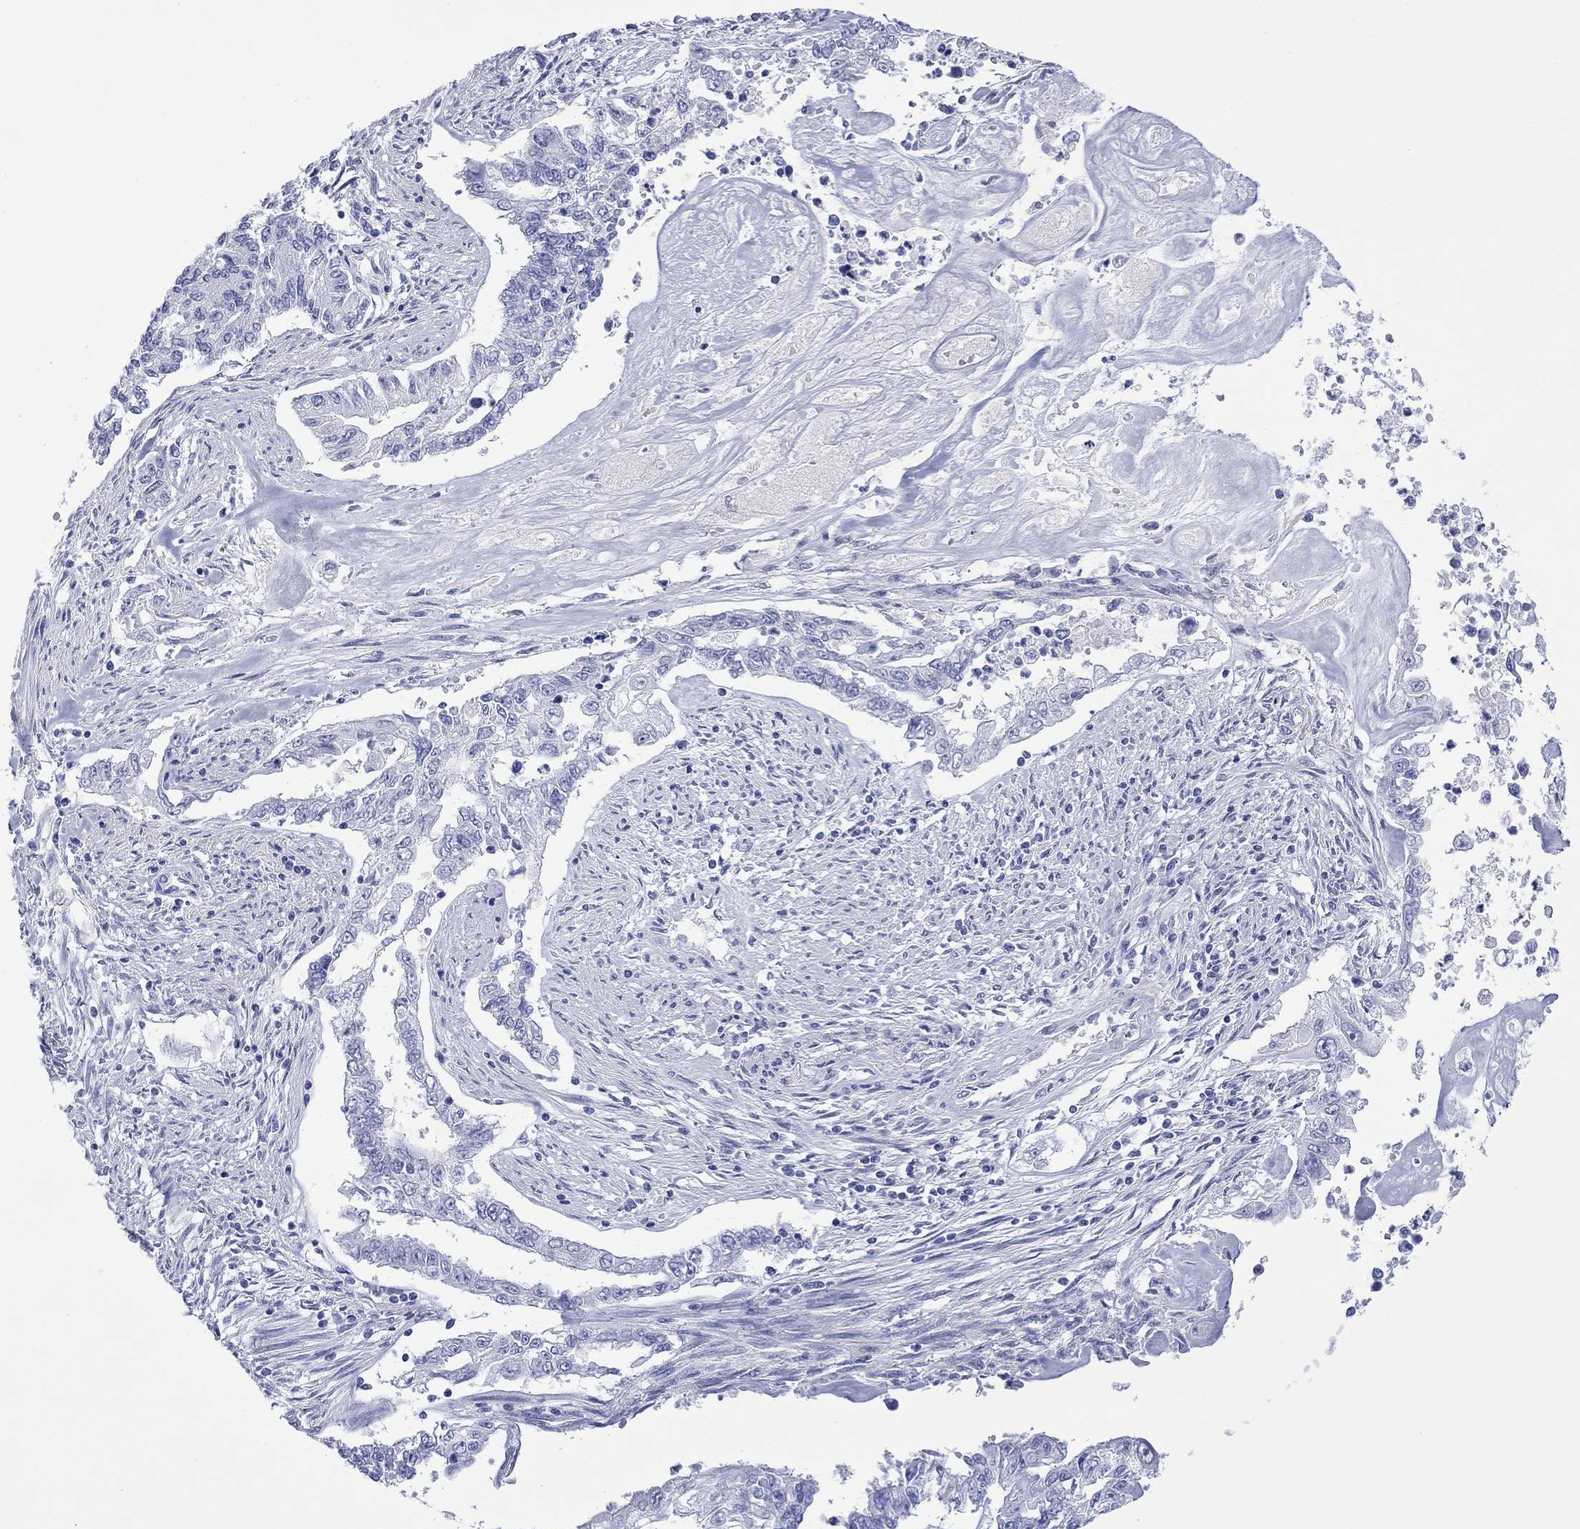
{"staining": {"intensity": "negative", "quantity": "none", "location": "none"}, "tissue": "endometrial cancer", "cell_type": "Tumor cells", "image_type": "cancer", "snomed": [{"axis": "morphology", "description": "Adenocarcinoma, NOS"}, {"axis": "topography", "description": "Uterus"}], "caption": "Immunohistochemistry (IHC) photomicrograph of neoplastic tissue: human endometrial cancer stained with DAB (3,3'-diaminobenzidine) reveals no significant protein expression in tumor cells. (IHC, brightfield microscopy, high magnification).", "gene": "MLANA", "patient": {"sex": "female", "age": 59}}